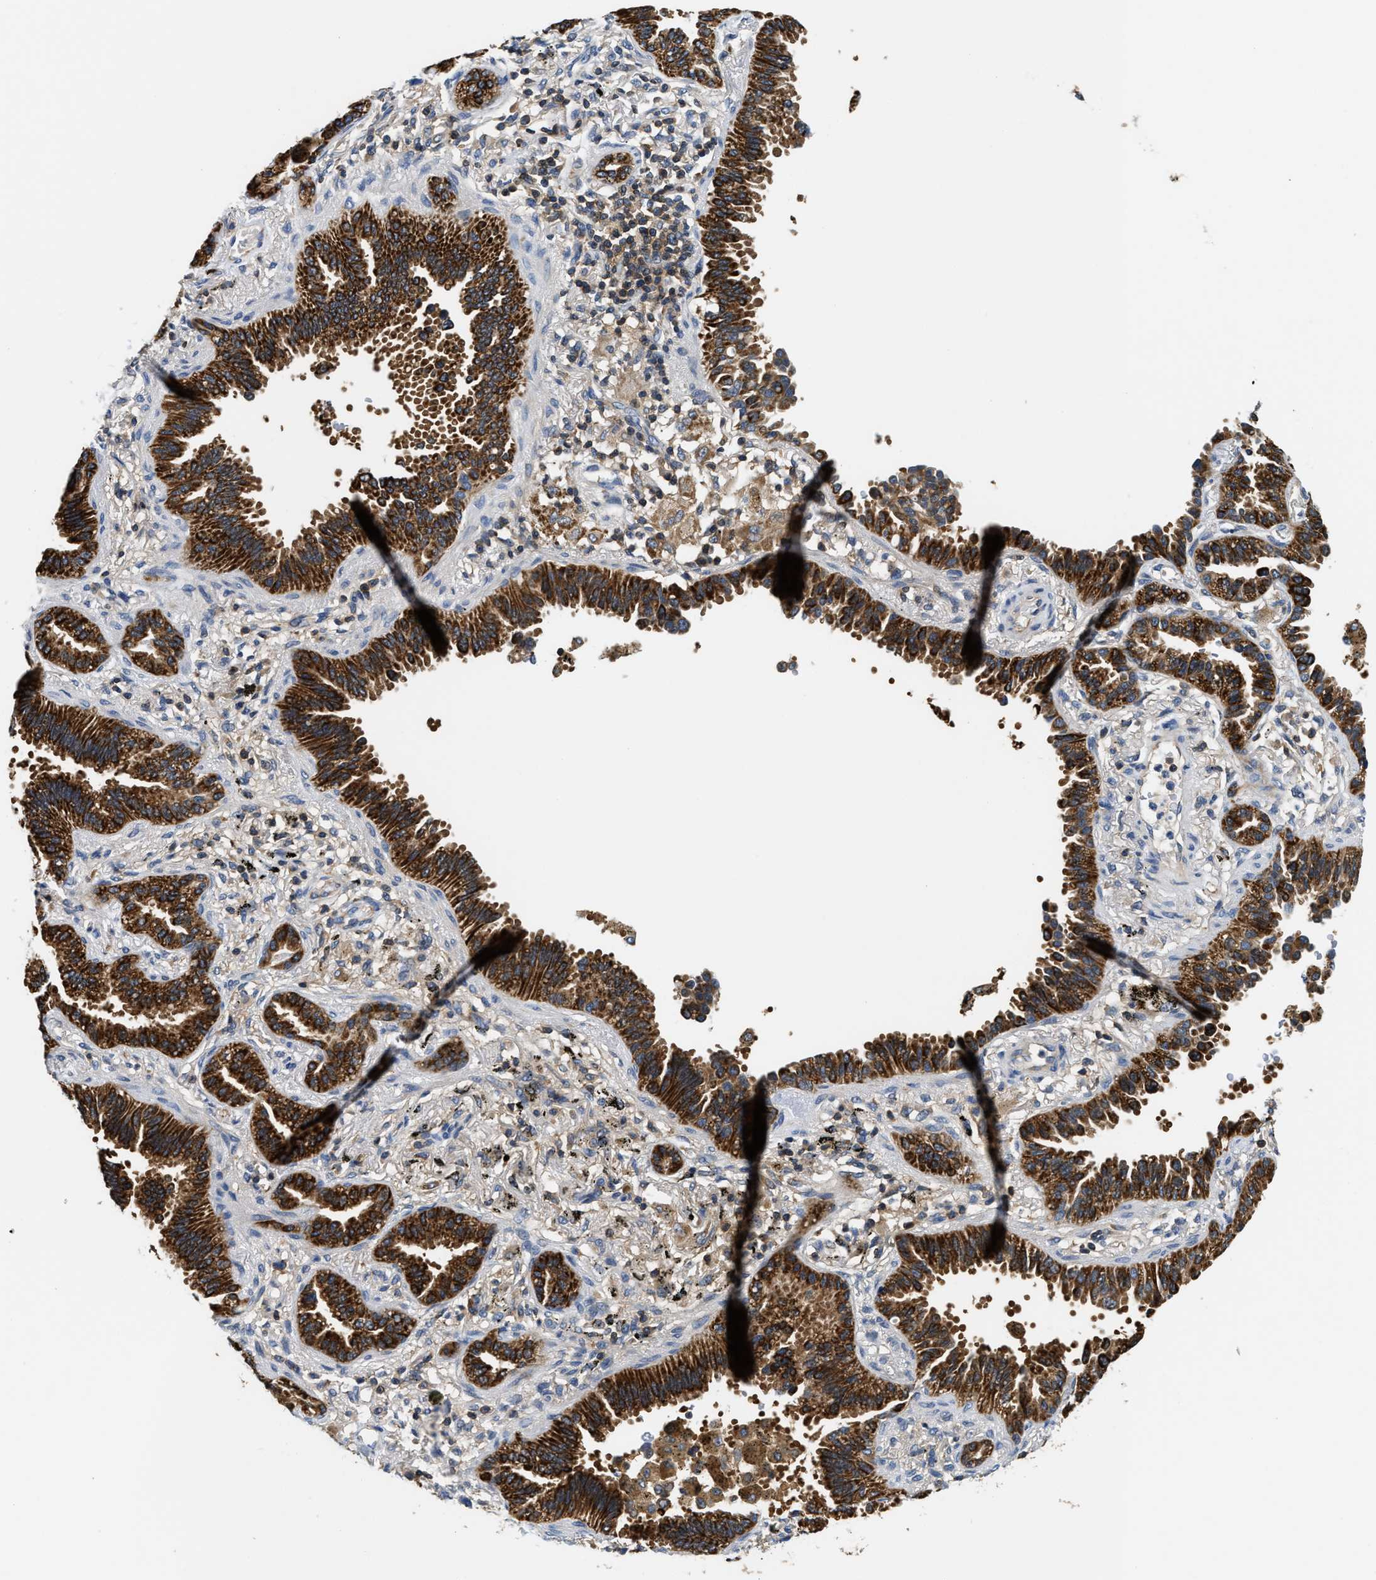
{"staining": {"intensity": "strong", "quantity": "25%-75%", "location": "cytoplasmic/membranous"}, "tissue": "lung cancer", "cell_type": "Tumor cells", "image_type": "cancer", "snomed": [{"axis": "morphology", "description": "Normal tissue, NOS"}, {"axis": "morphology", "description": "Adenocarcinoma, NOS"}, {"axis": "topography", "description": "Lung"}], "caption": "This histopathology image reveals immunohistochemistry (IHC) staining of lung adenocarcinoma, with high strong cytoplasmic/membranous expression in about 25%-75% of tumor cells.", "gene": "CCM2", "patient": {"sex": "male", "age": 59}}